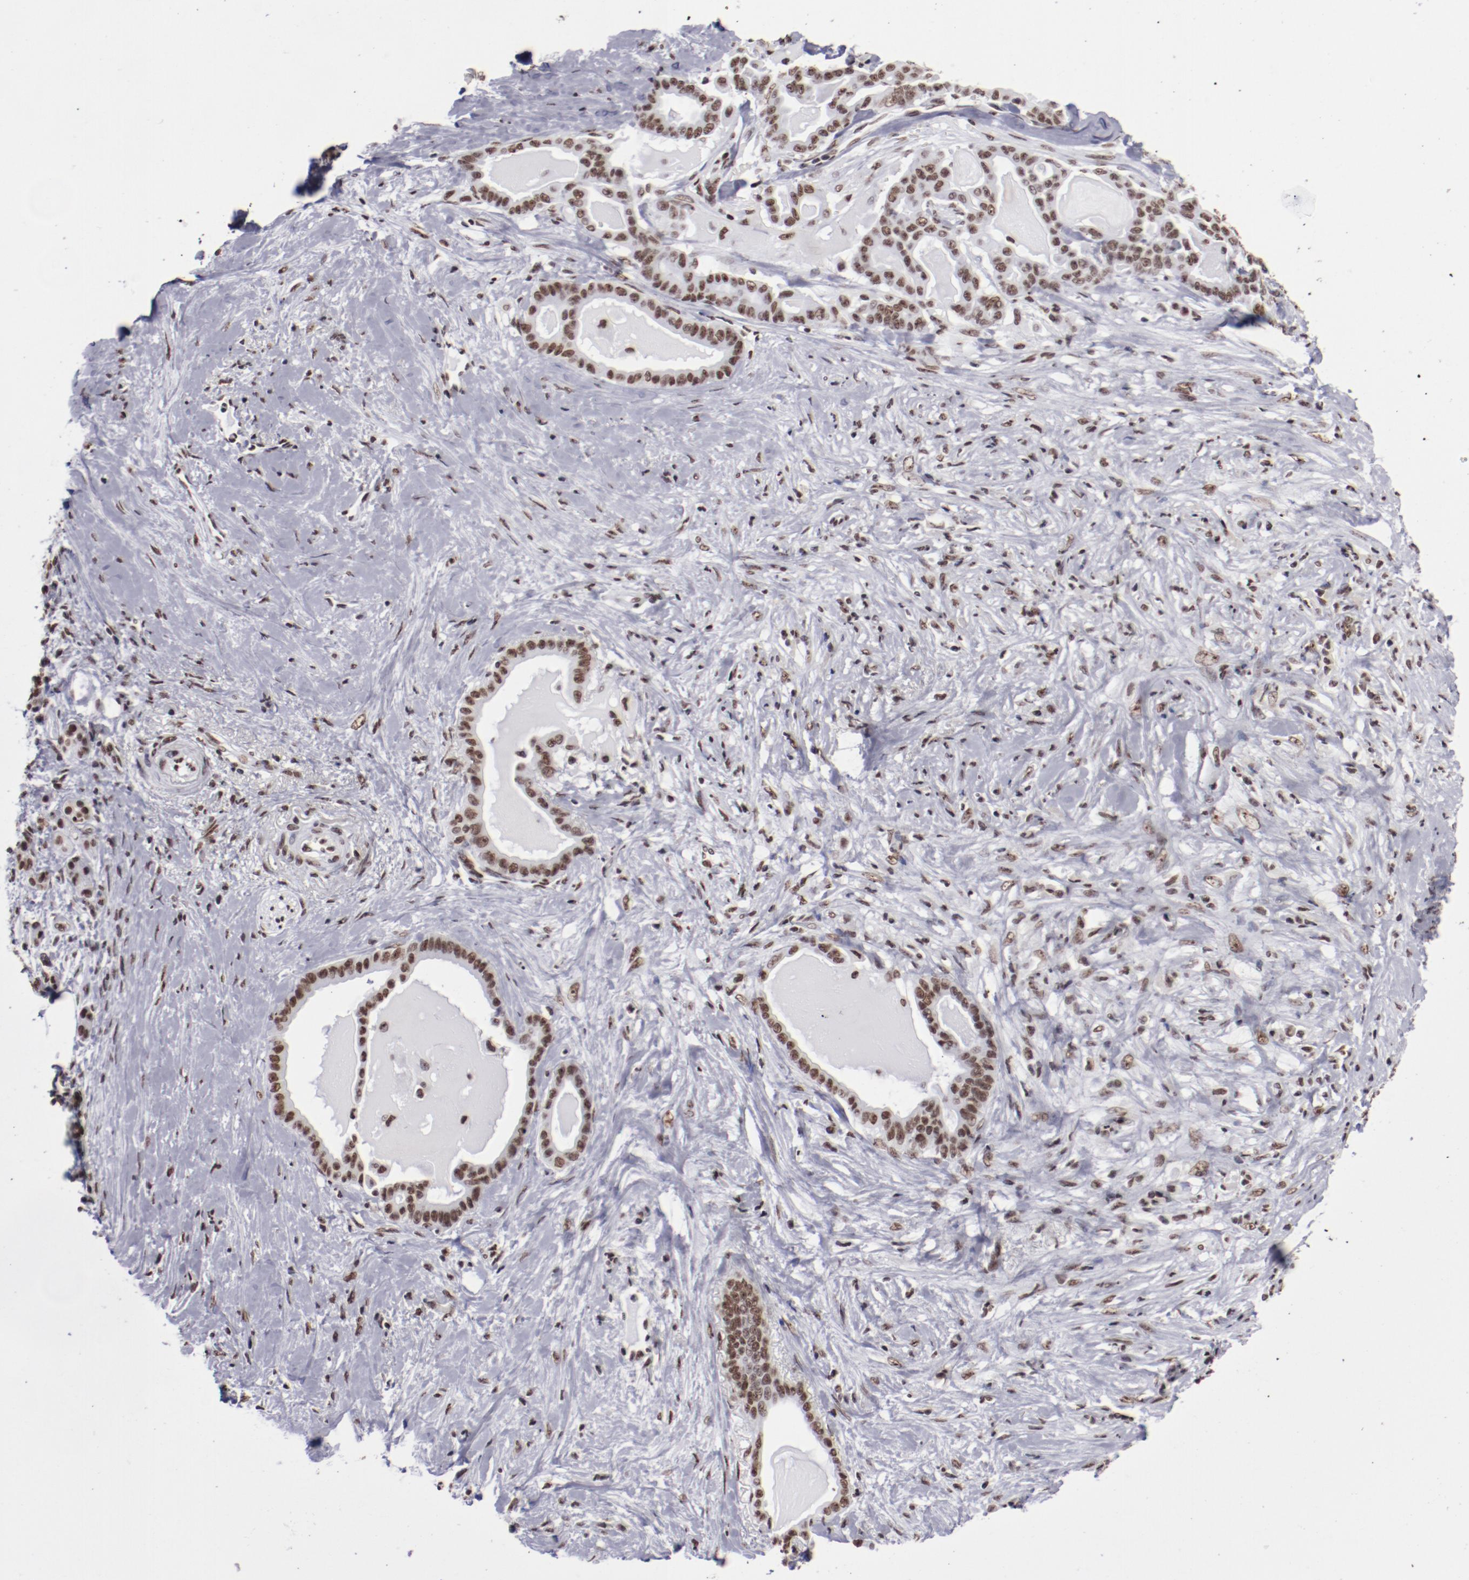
{"staining": {"intensity": "strong", "quantity": ">75%", "location": "nuclear"}, "tissue": "pancreatic cancer", "cell_type": "Tumor cells", "image_type": "cancer", "snomed": [{"axis": "morphology", "description": "Adenocarcinoma, NOS"}, {"axis": "topography", "description": "Pancreas"}], "caption": "Pancreatic cancer stained with immunohistochemistry (IHC) demonstrates strong nuclear positivity in approximately >75% of tumor cells.", "gene": "HNRNPA2B1", "patient": {"sex": "male", "age": 63}}